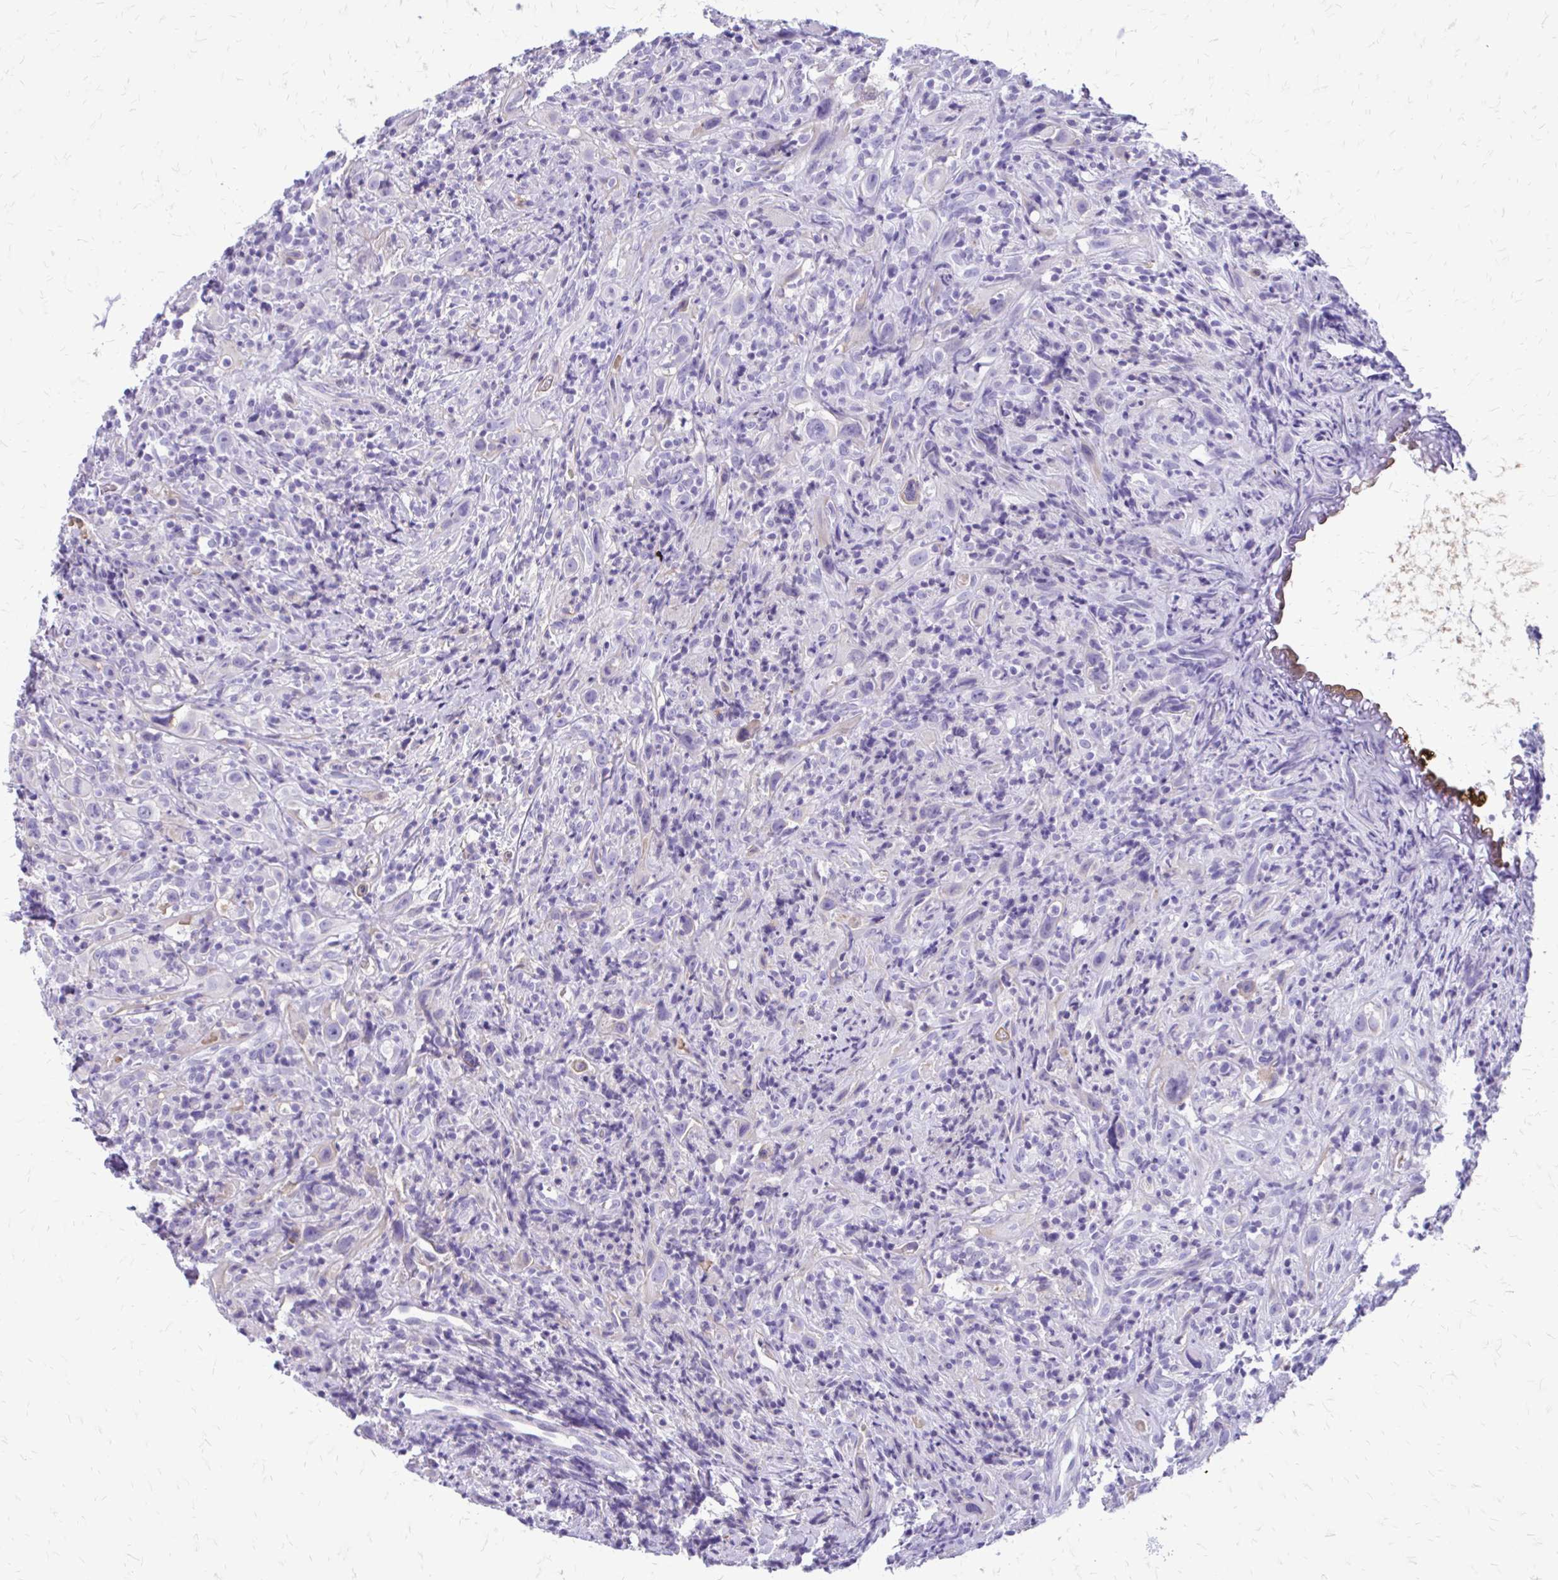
{"staining": {"intensity": "negative", "quantity": "none", "location": "none"}, "tissue": "head and neck cancer", "cell_type": "Tumor cells", "image_type": "cancer", "snomed": [{"axis": "morphology", "description": "Squamous cell carcinoma, NOS"}, {"axis": "topography", "description": "Head-Neck"}], "caption": "DAB immunohistochemical staining of head and neck cancer (squamous cell carcinoma) reveals no significant expression in tumor cells. Brightfield microscopy of IHC stained with DAB (brown) and hematoxylin (blue), captured at high magnification.", "gene": "SIGLEC11", "patient": {"sex": "female", "age": 95}}